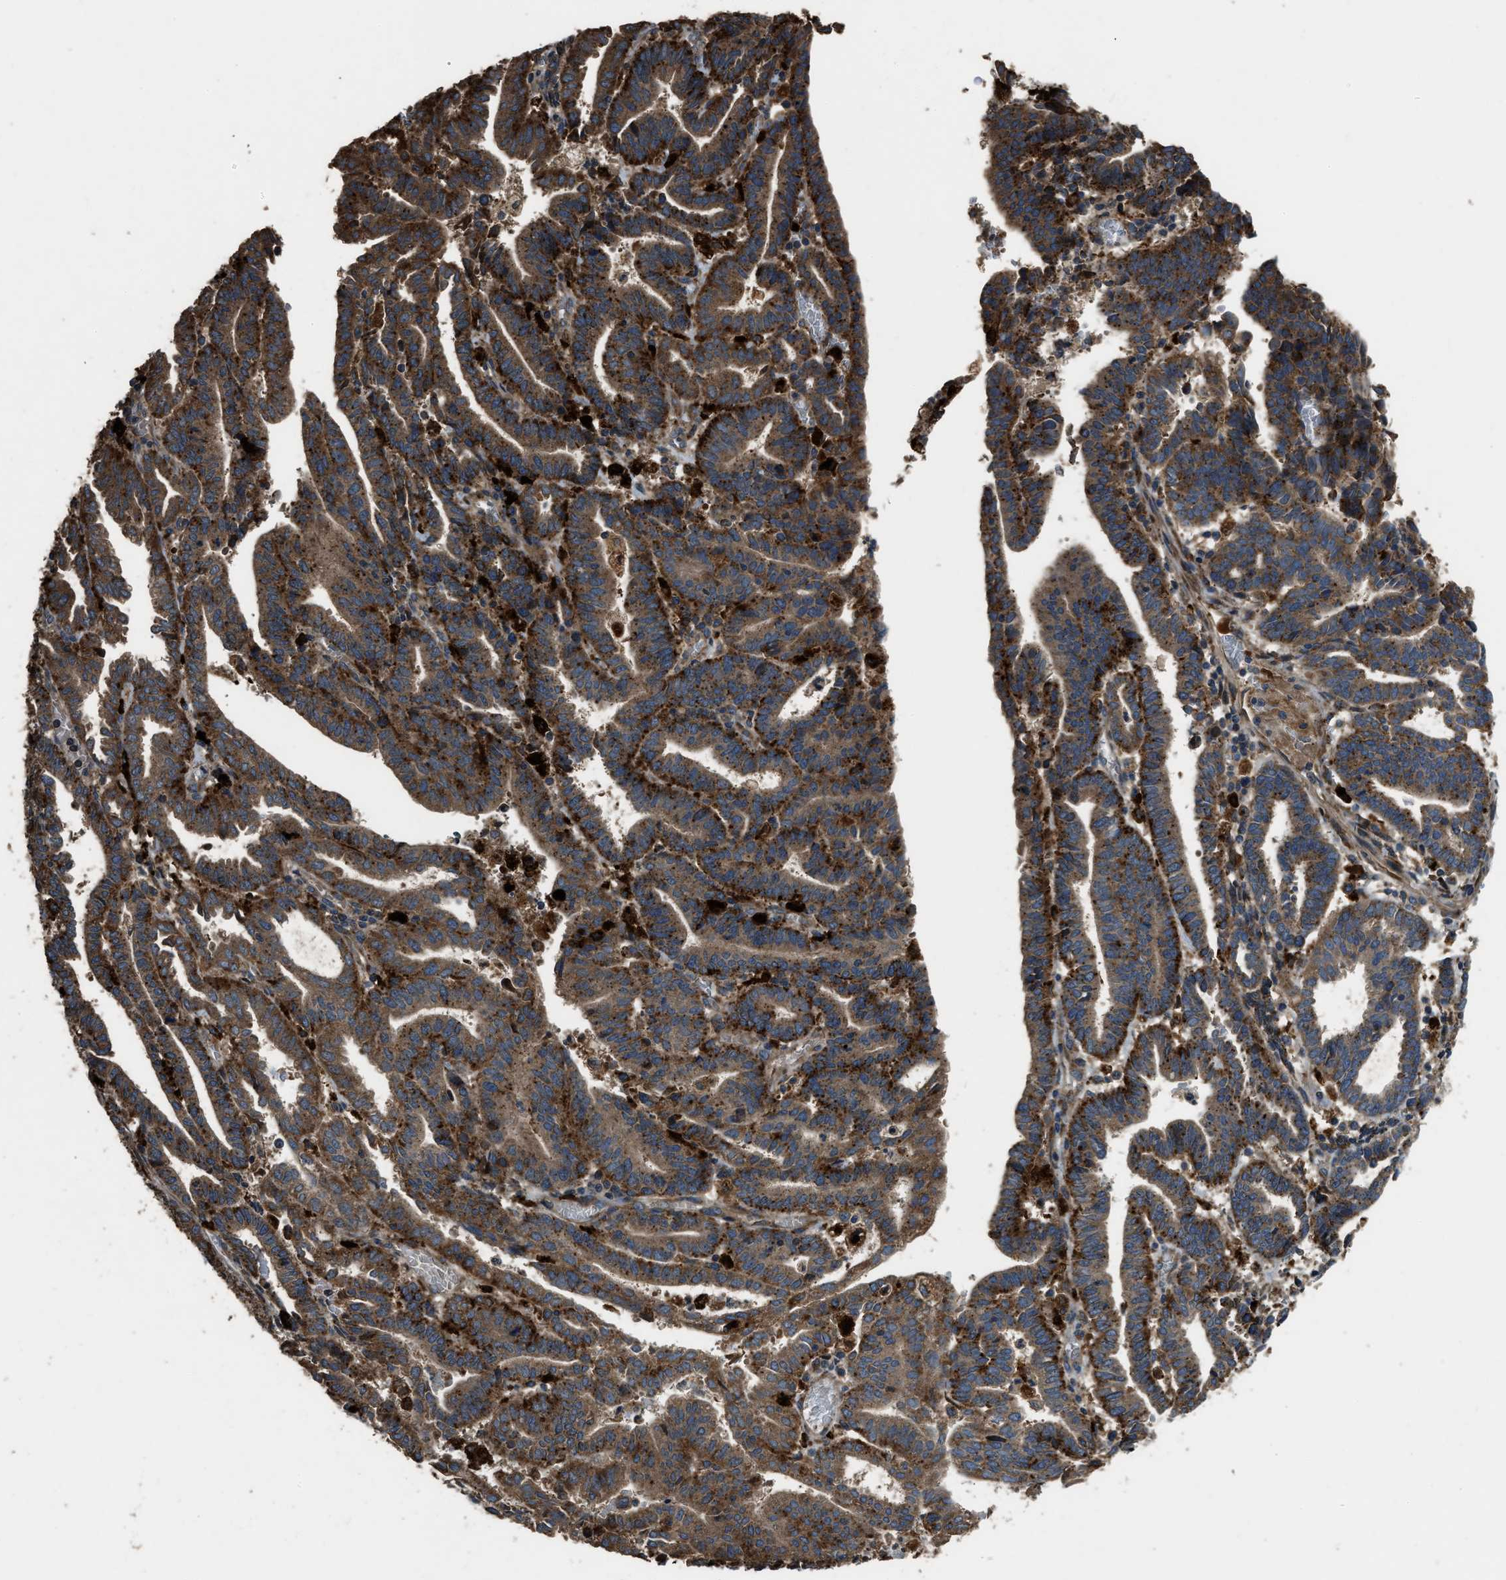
{"staining": {"intensity": "strong", "quantity": ">75%", "location": "cytoplasmic/membranous"}, "tissue": "endometrial cancer", "cell_type": "Tumor cells", "image_type": "cancer", "snomed": [{"axis": "morphology", "description": "Adenocarcinoma, NOS"}, {"axis": "topography", "description": "Uterus"}], "caption": "This is a histology image of immunohistochemistry (IHC) staining of endometrial cancer, which shows strong expression in the cytoplasmic/membranous of tumor cells.", "gene": "GGH", "patient": {"sex": "female", "age": 83}}